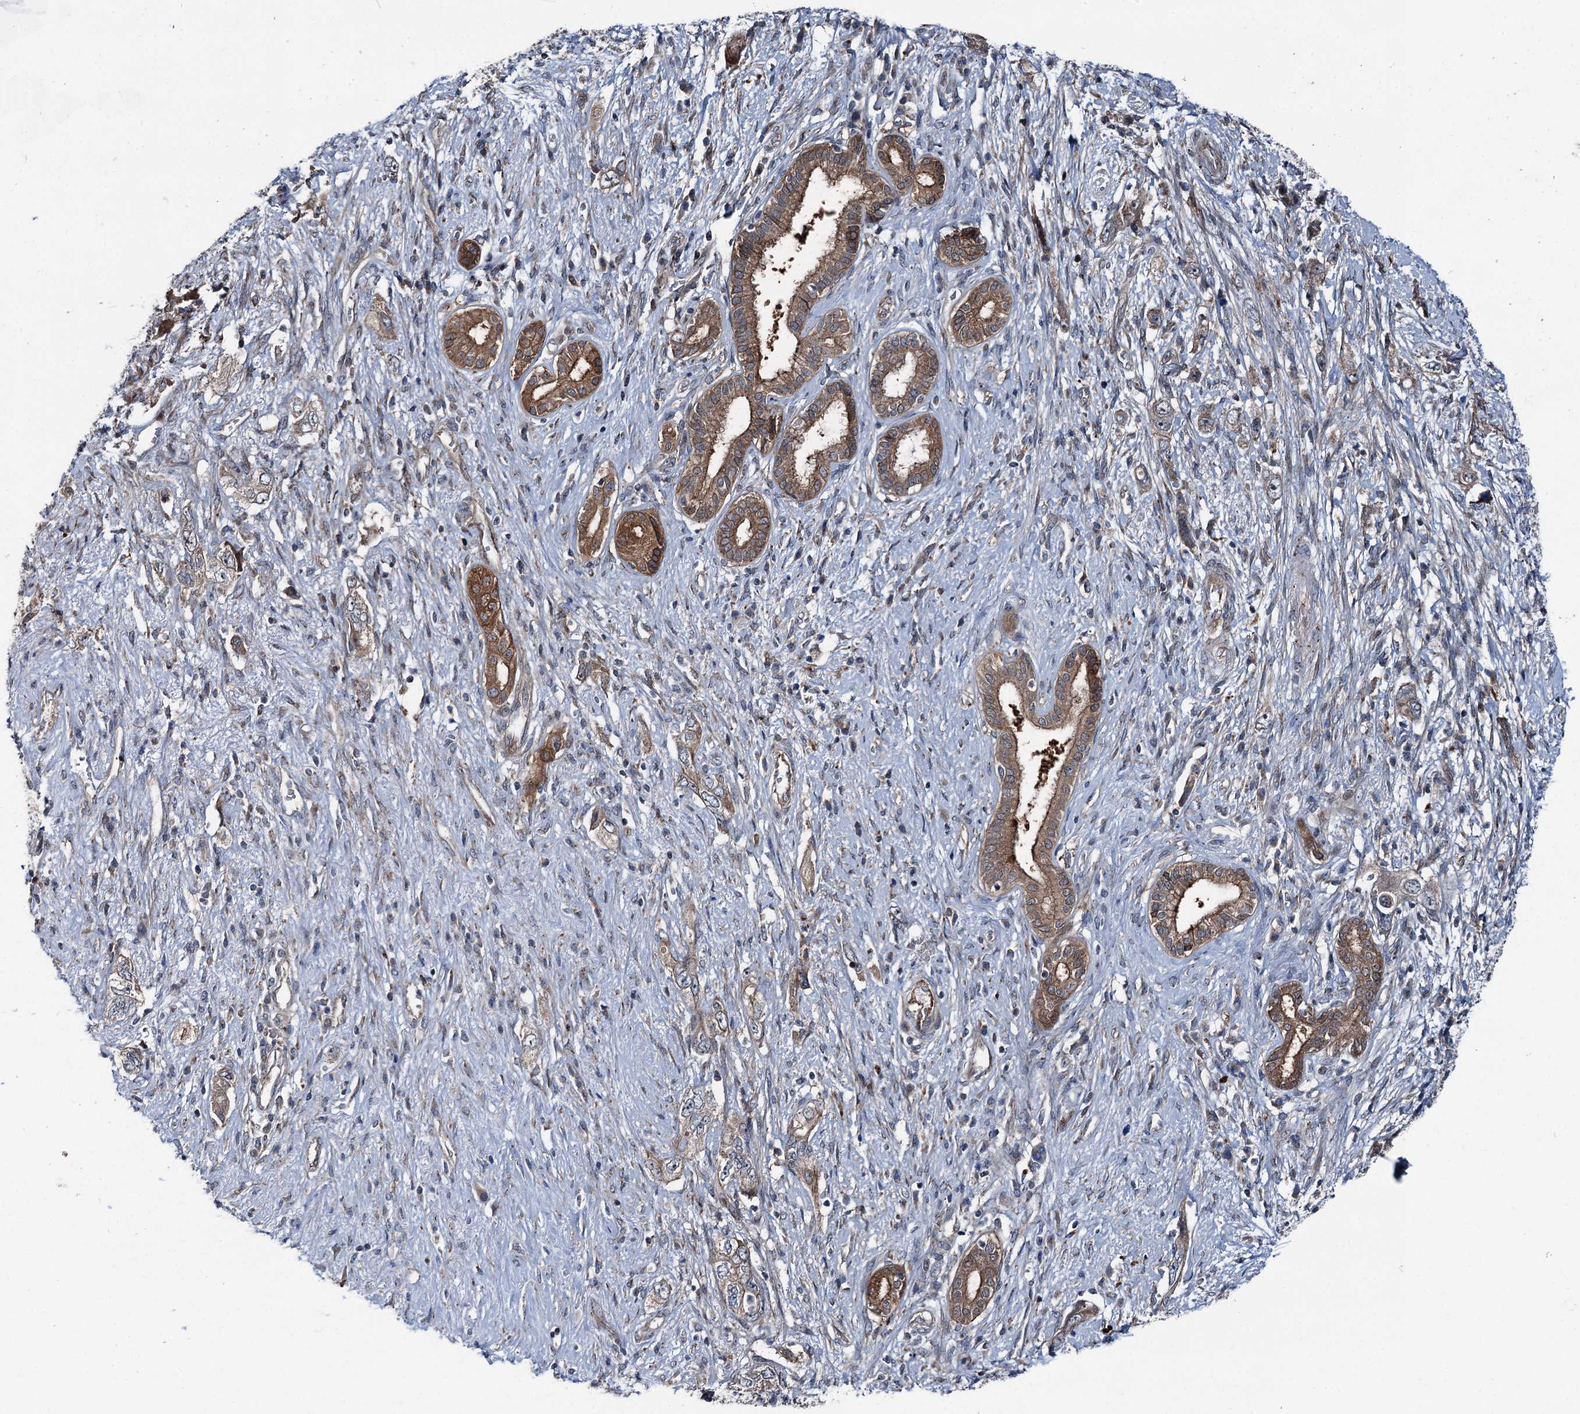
{"staining": {"intensity": "weak", "quantity": "25%-75%", "location": "cytoplasmic/membranous"}, "tissue": "pancreatic cancer", "cell_type": "Tumor cells", "image_type": "cancer", "snomed": [{"axis": "morphology", "description": "Adenocarcinoma, NOS"}, {"axis": "topography", "description": "Pancreas"}], "caption": "A histopathology image of human pancreatic adenocarcinoma stained for a protein exhibits weak cytoplasmic/membranous brown staining in tumor cells. (DAB = brown stain, brightfield microscopy at high magnification).", "gene": "POLR1D", "patient": {"sex": "female", "age": 73}}